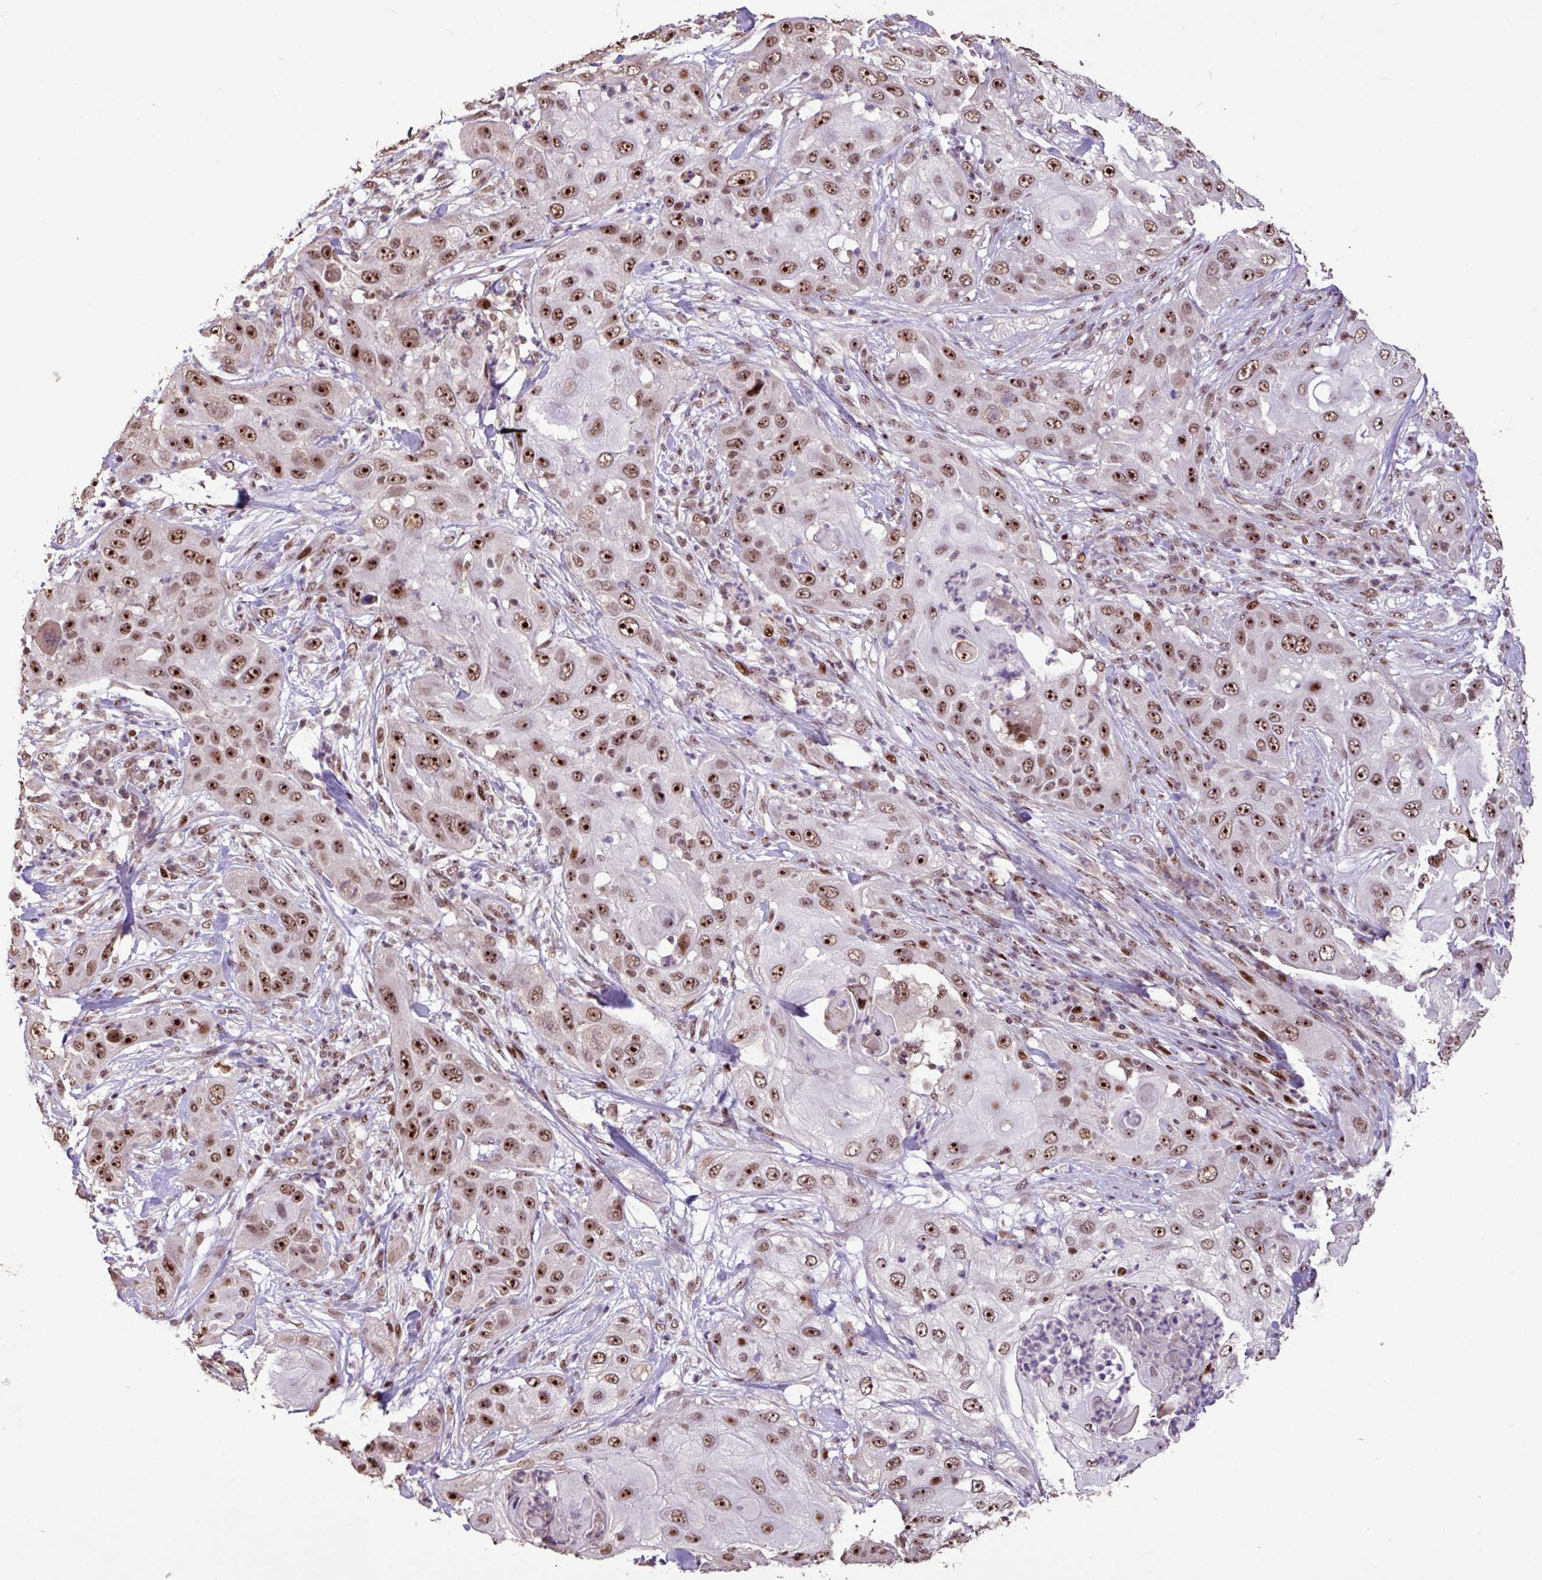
{"staining": {"intensity": "strong", "quantity": ">75%", "location": "nuclear"}, "tissue": "skin cancer", "cell_type": "Tumor cells", "image_type": "cancer", "snomed": [{"axis": "morphology", "description": "Squamous cell carcinoma, NOS"}, {"axis": "topography", "description": "Skin"}], "caption": "A brown stain shows strong nuclear staining of a protein in human skin cancer tumor cells. Nuclei are stained in blue.", "gene": "ZNF709", "patient": {"sex": "female", "age": 44}}